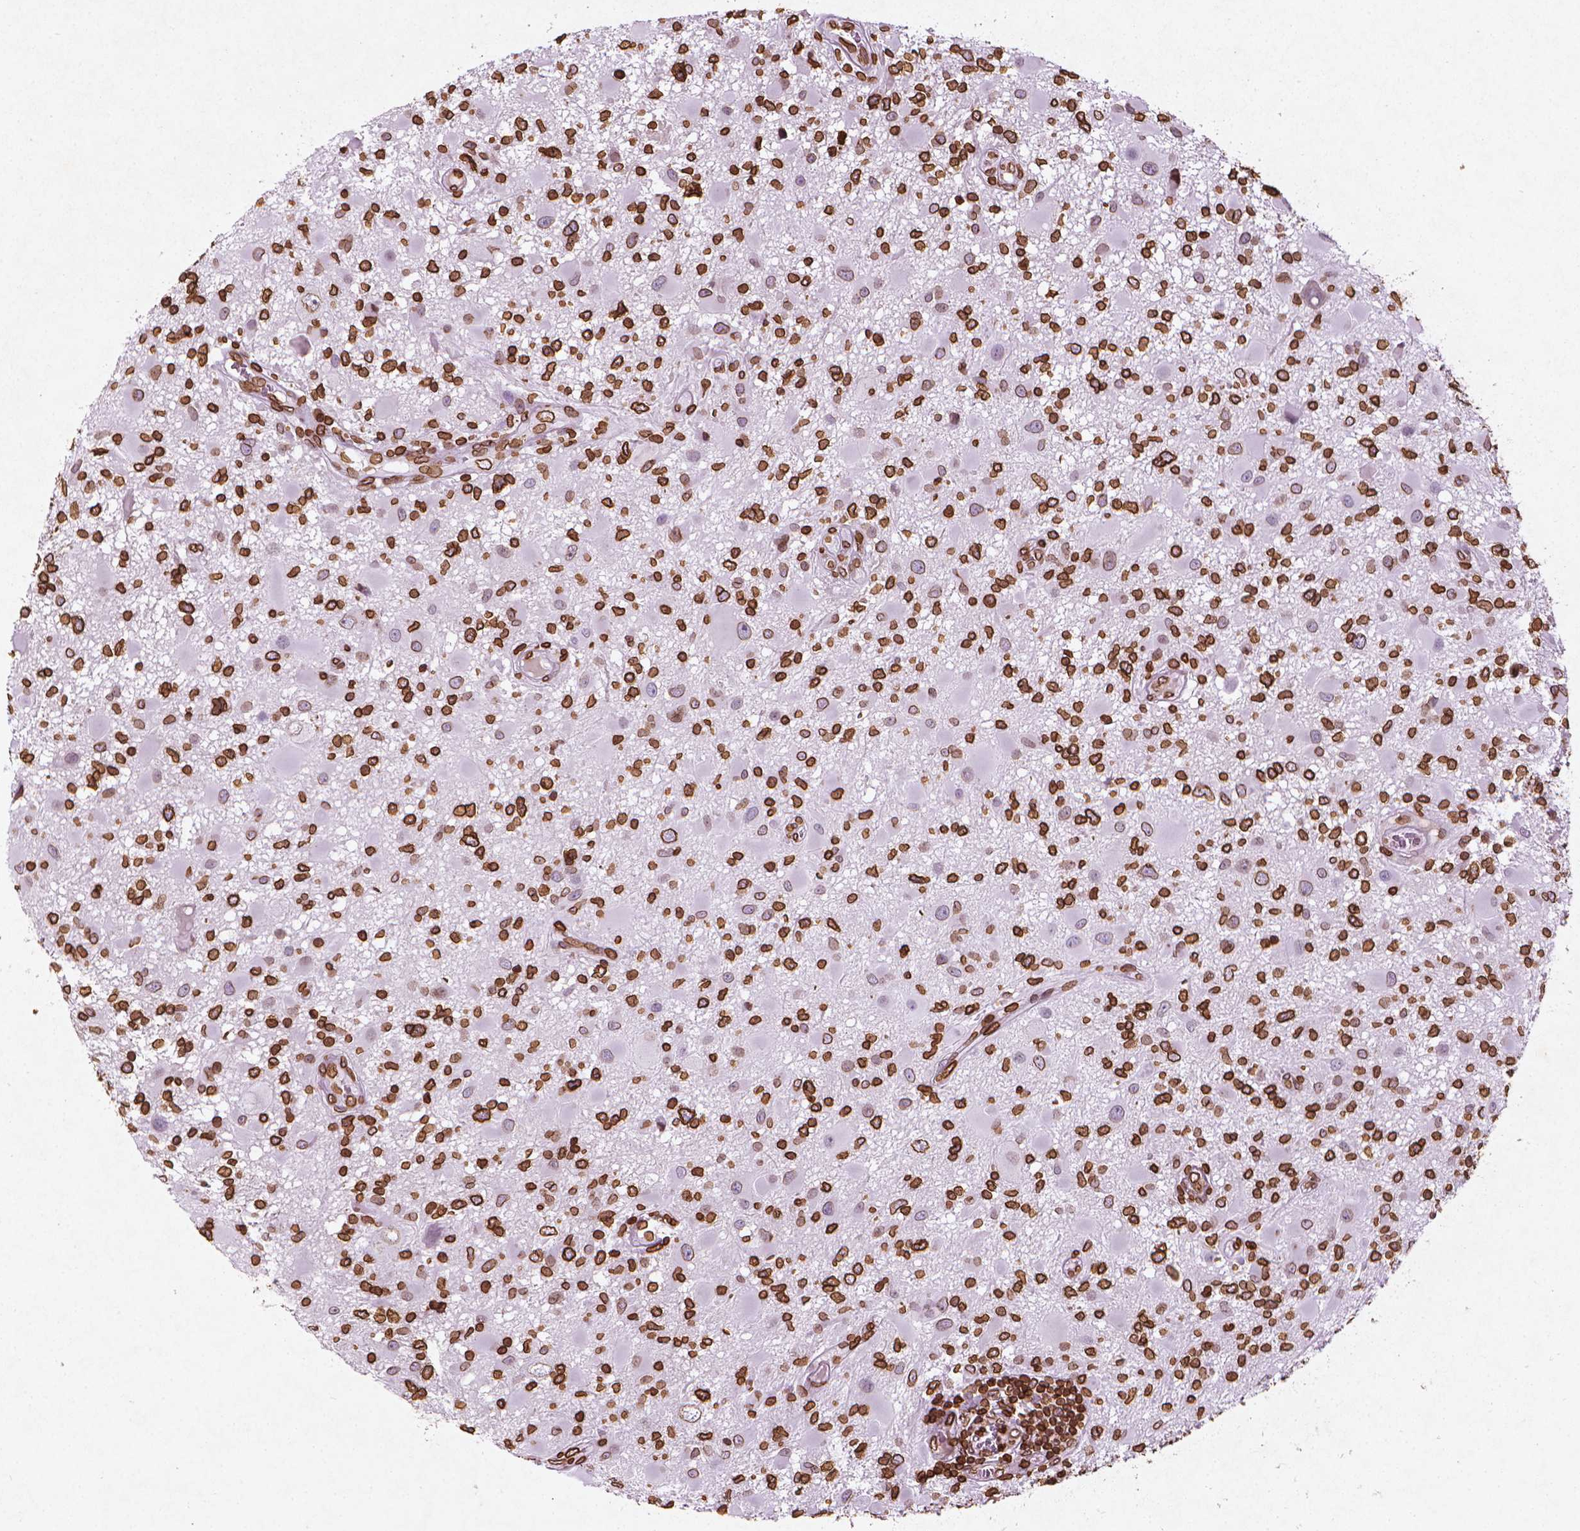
{"staining": {"intensity": "strong", "quantity": ">75%", "location": "cytoplasmic/membranous,nuclear"}, "tissue": "glioma", "cell_type": "Tumor cells", "image_type": "cancer", "snomed": [{"axis": "morphology", "description": "Glioma, malignant, High grade"}, {"axis": "topography", "description": "Brain"}], "caption": "Strong cytoplasmic/membranous and nuclear expression is identified in approximately >75% of tumor cells in high-grade glioma (malignant). The protein is stained brown, and the nuclei are stained in blue (DAB (3,3'-diaminobenzidine) IHC with brightfield microscopy, high magnification).", "gene": "LMNB1", "patient": {"sex": "male", "age": 54}}